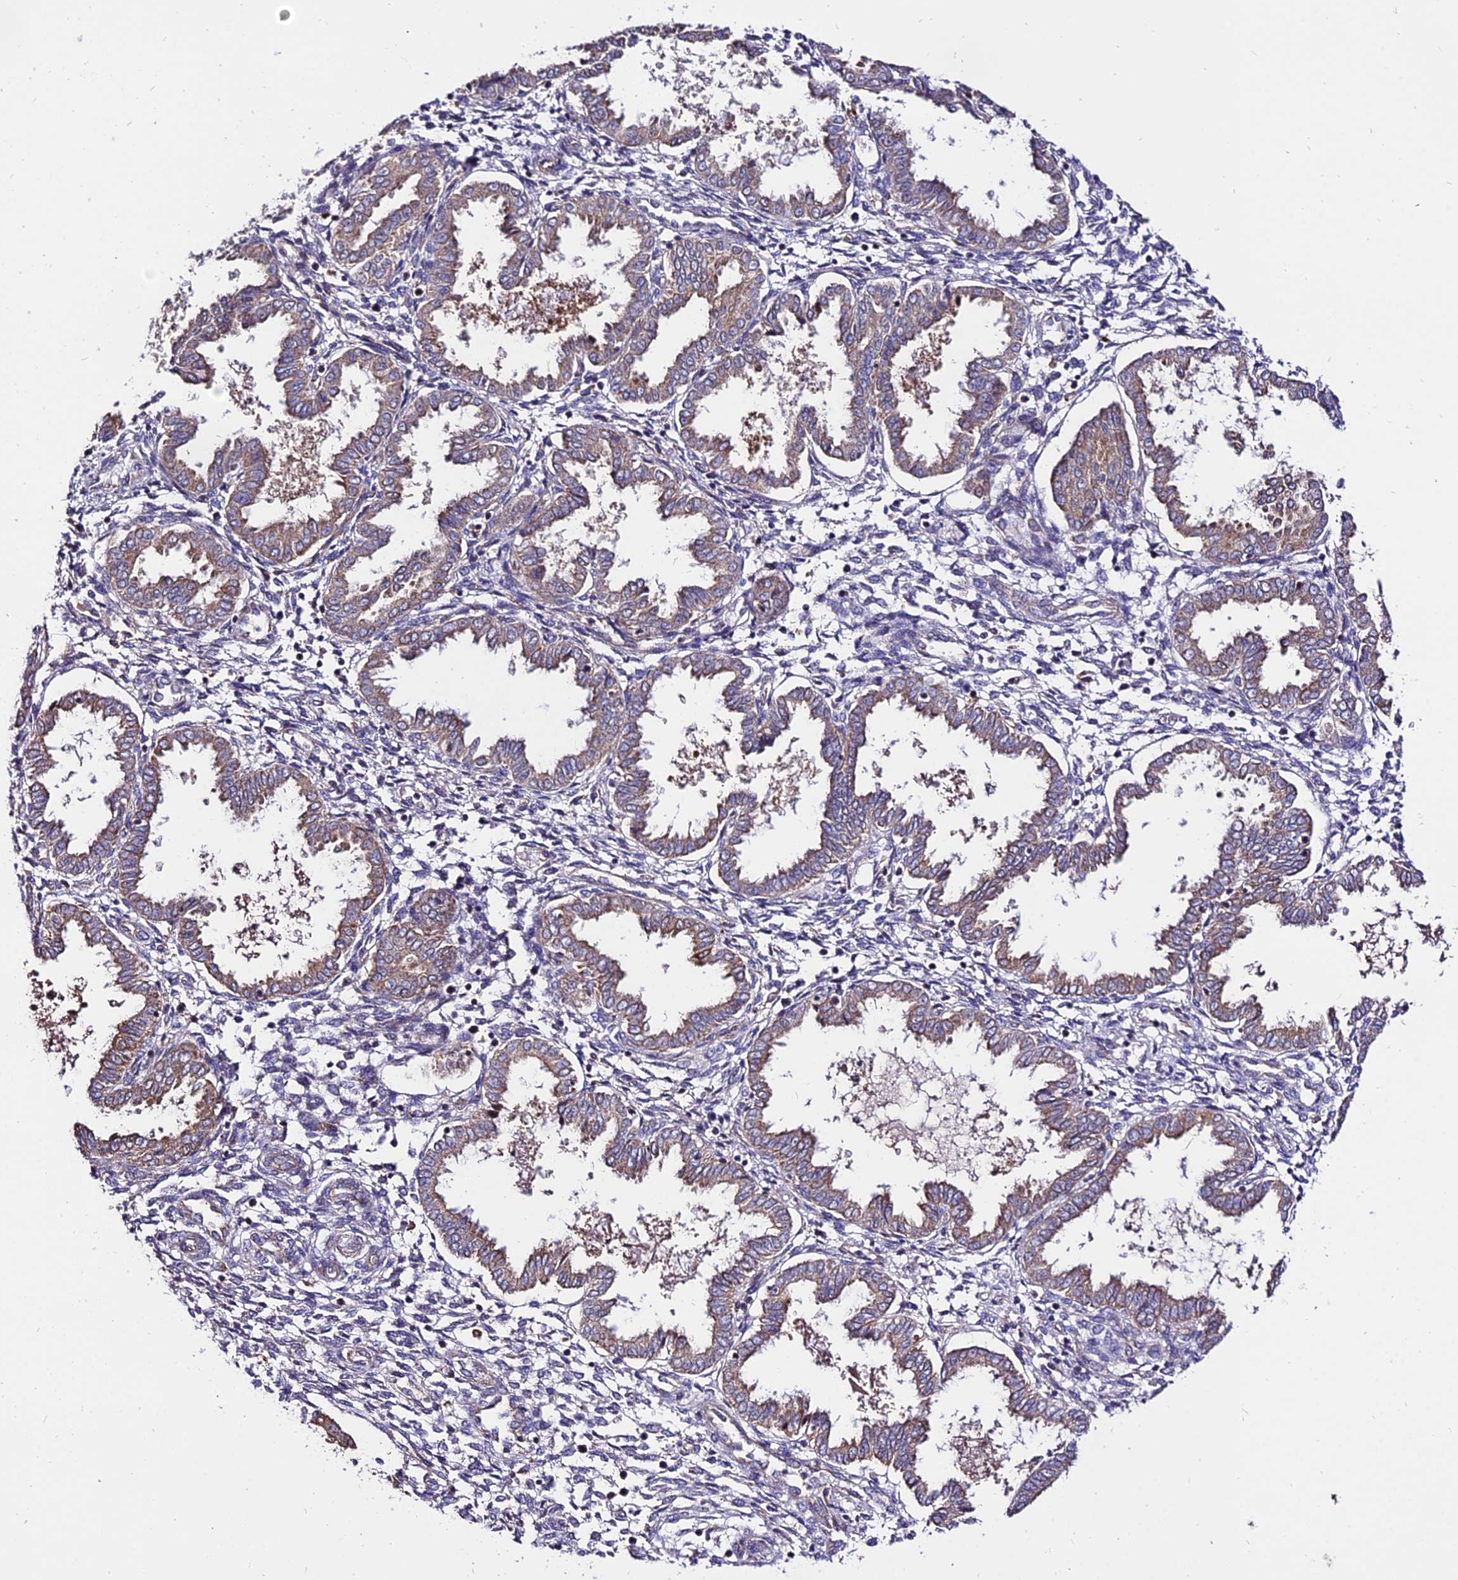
{"staining": {"intensity": "weak", "quantity": "<25%", "location": "cytoplasmic/membranous"}, "tissue": "endometrium", "cell_type": "Cells in endometrial stroma", "image_type": "normal", "snomed": [{"axis": "morphology", "description": "Normal tissue, NOS"}, {"axis": "topography", "description": "Endometrium"}], "caption": "A histopathology image of human endometrium is negative for staining in cells in endometrial stroma. (DAB immunohistochemistry (IHC), high magnification).", "gene": "CDC37L1", "patient": {"sex": "female", "age": 33}}